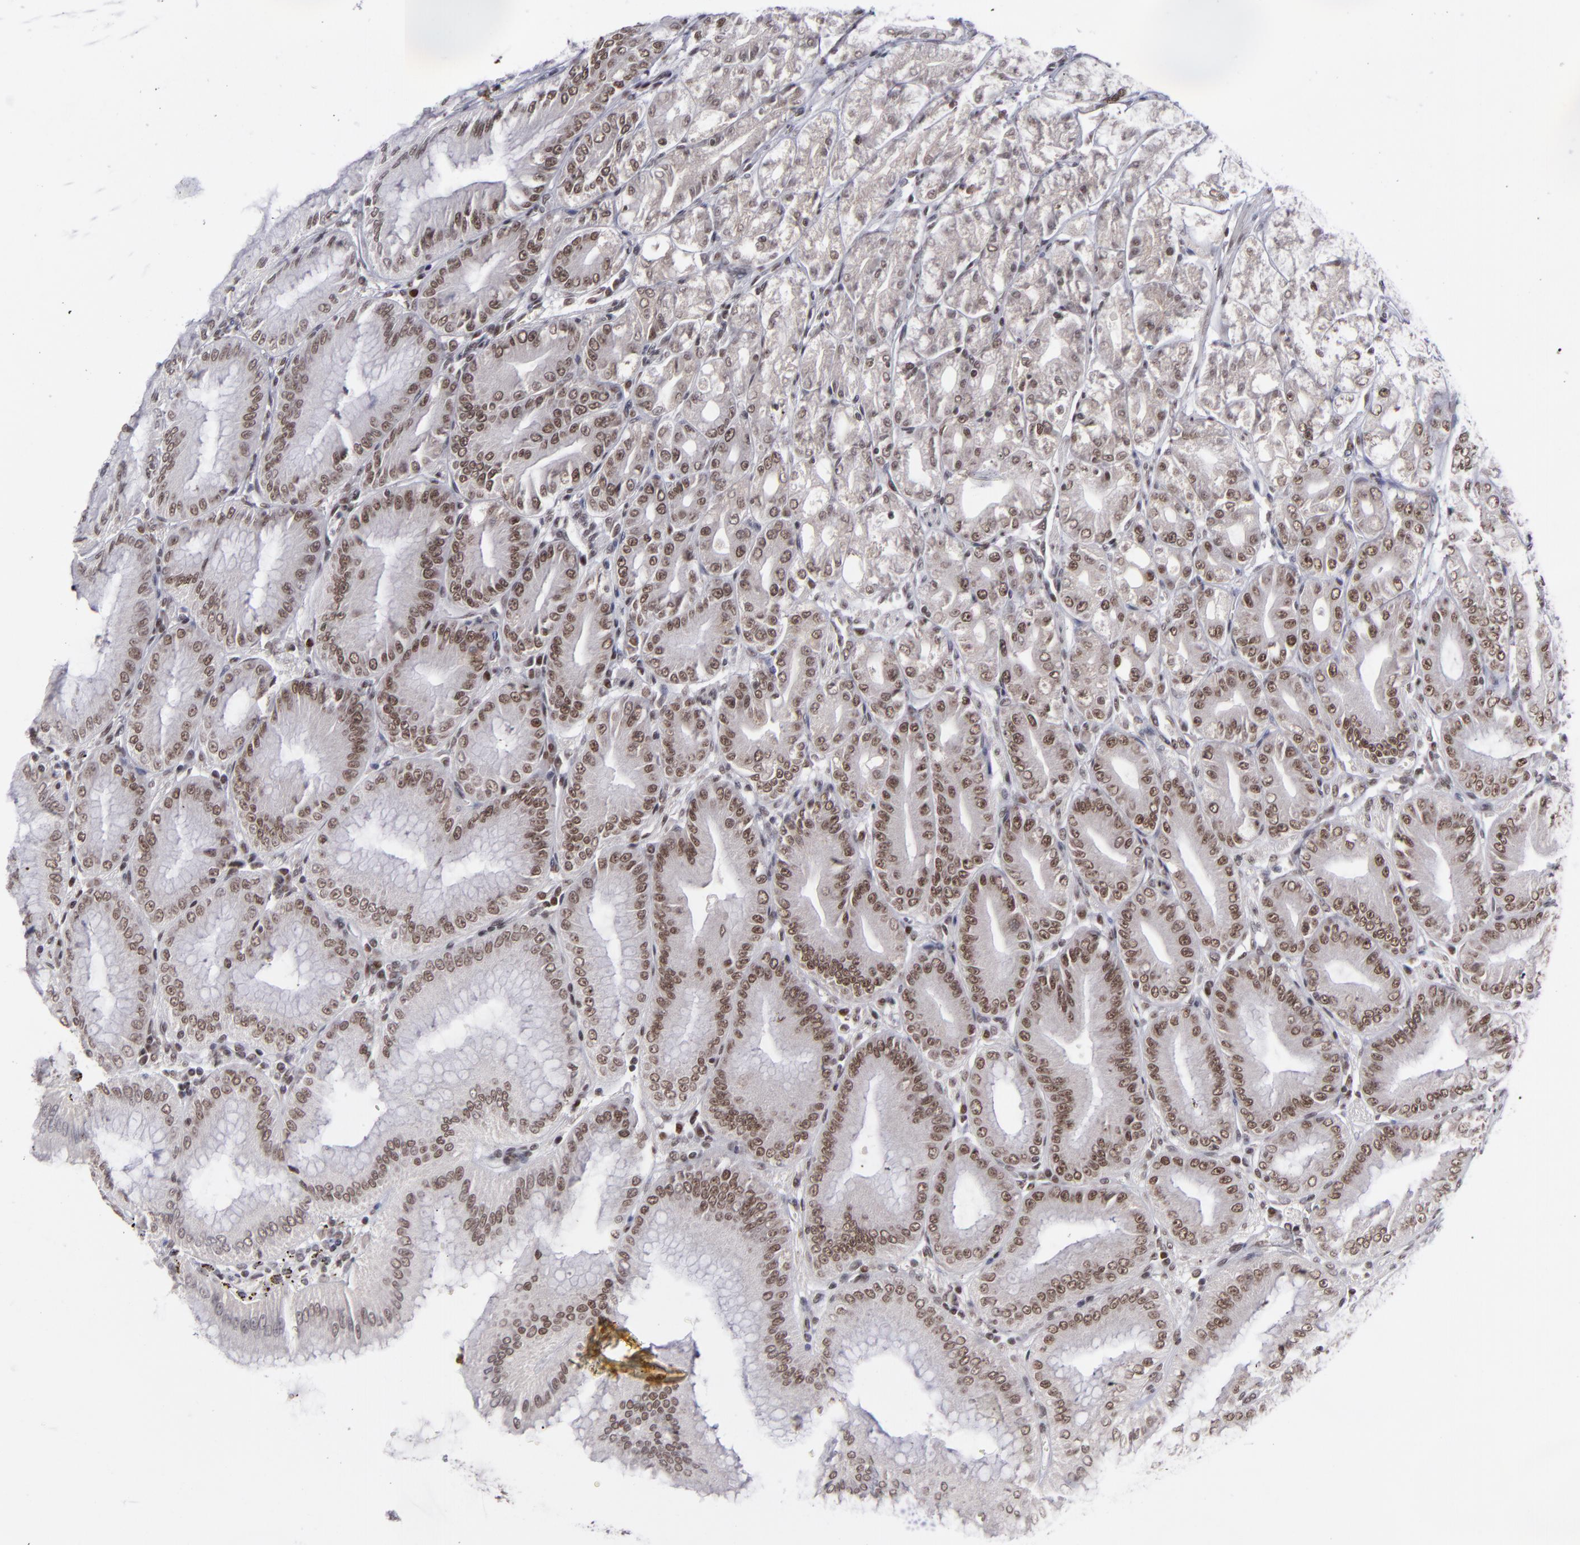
{"staining": {"intensity": "moderate", "quantity": ">75%", "location": "nuclear"}, "tissue": "stomach", "cell_type": "Glandular cells", "image_type": "normal", "snomed": [{"axis": "morphology", "description": "Normal tissue, NOS"}, {"axis": "topography", "description": "Stomach, lower"}], "caption": "Immunohistochemical staining of unremarkable human stomach exhibits medium levels of moderate nuclear staining in about >75% of glandular cells. Nuclei are stained in blue.", "gene": "MLLT3", "patient": {"sex": "male", "age": 71}}